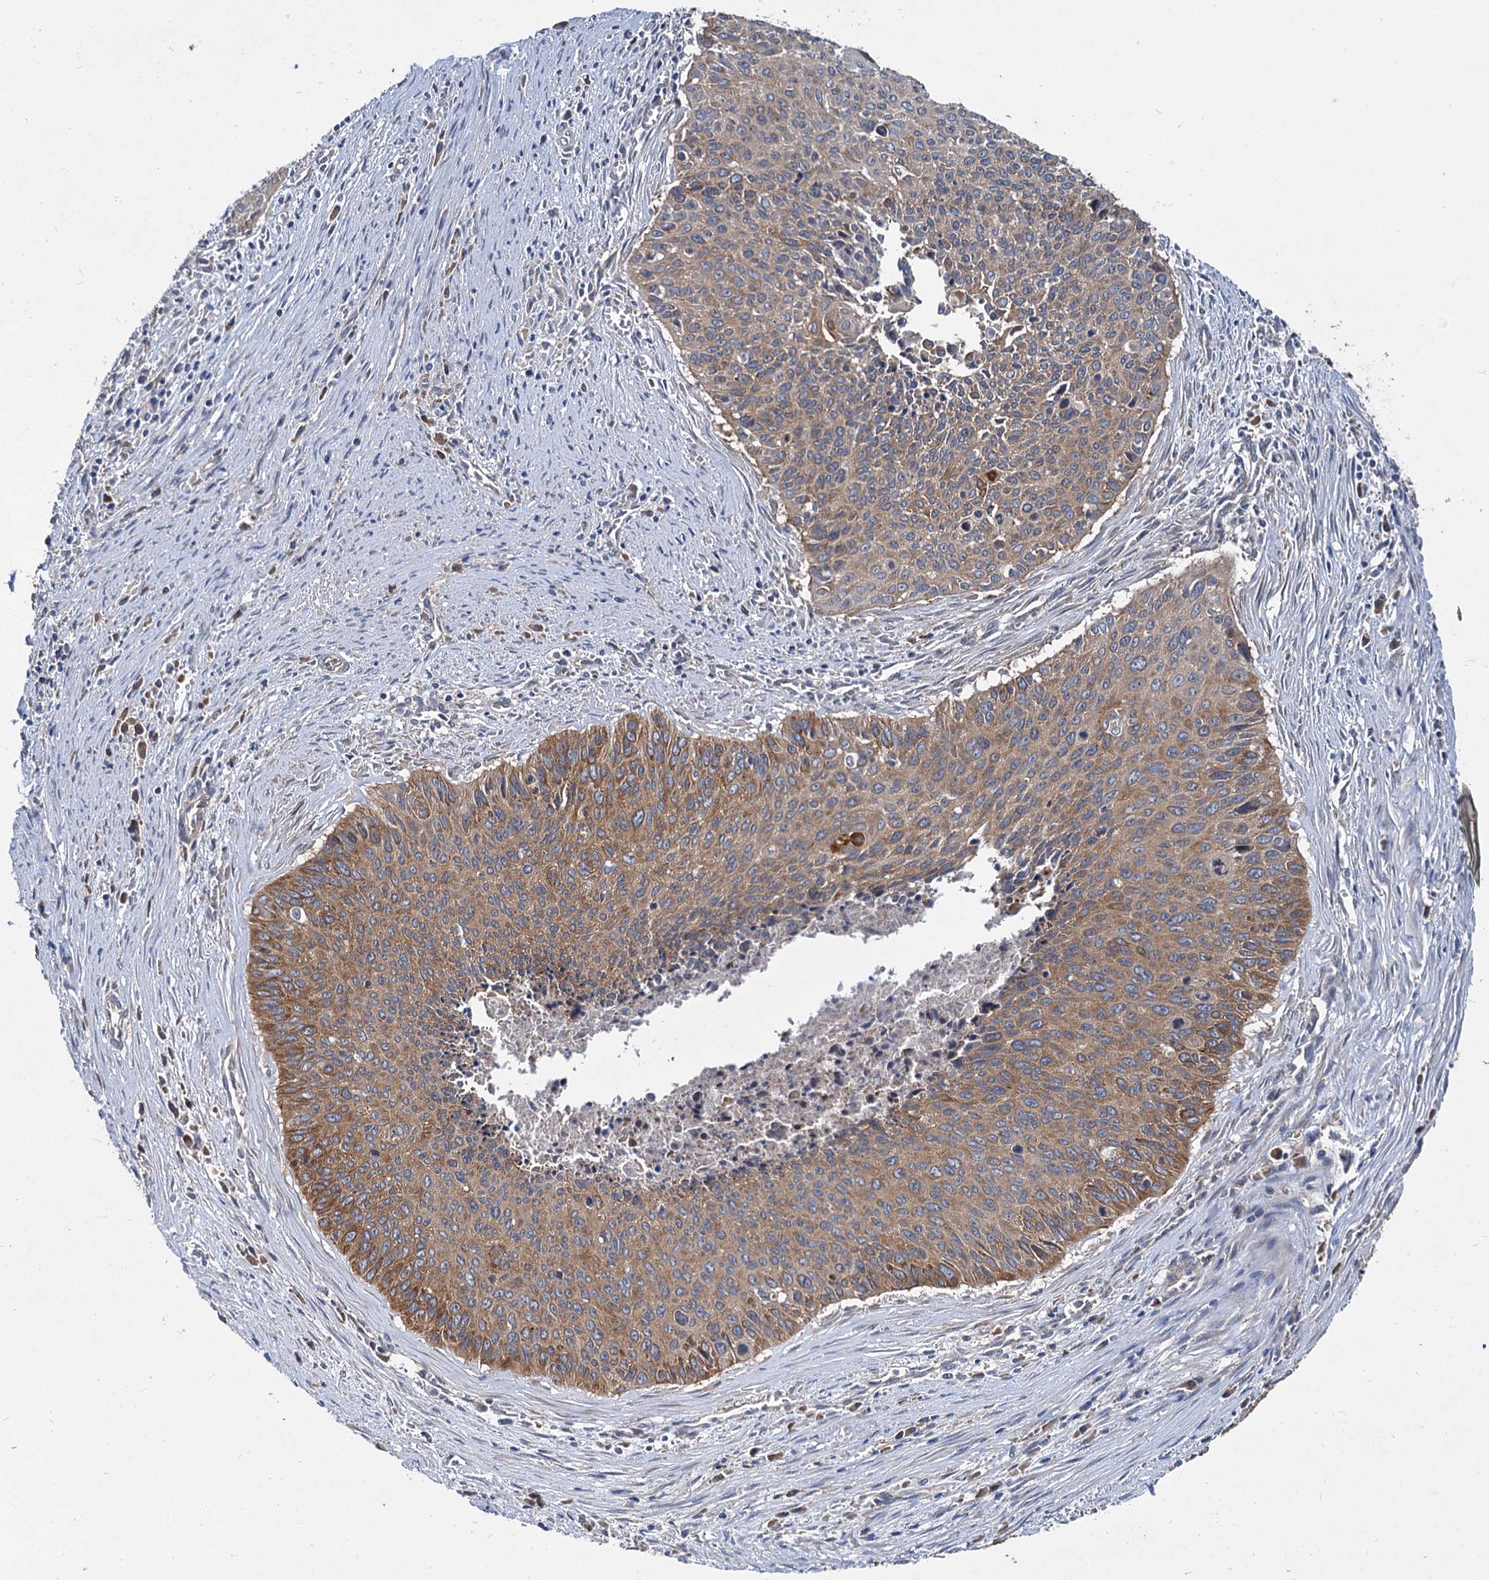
{"staining": {"intensity": "moderate", "quantity": ">75%", "location": "cytoplasmic/membranous"}, "tissue": "cervical cancer", "cell_type": "Tumor cells", "image_type": "cancer", "snomed": [{"axis": "morphology", "description": "Squamous cell carcinoma, NOS"}, {"axis": "topography", "description": "Cervix"}], "caption": "Cervical cancer (squamous cell carcinoma) was stained to show a protein in brown. There is medium levels of moderate cytoplasmic/membranous positivity in about >75% of tumor cells.", "gene": "EIF2B2", "patient": {"sex": "female", "age": 55}}